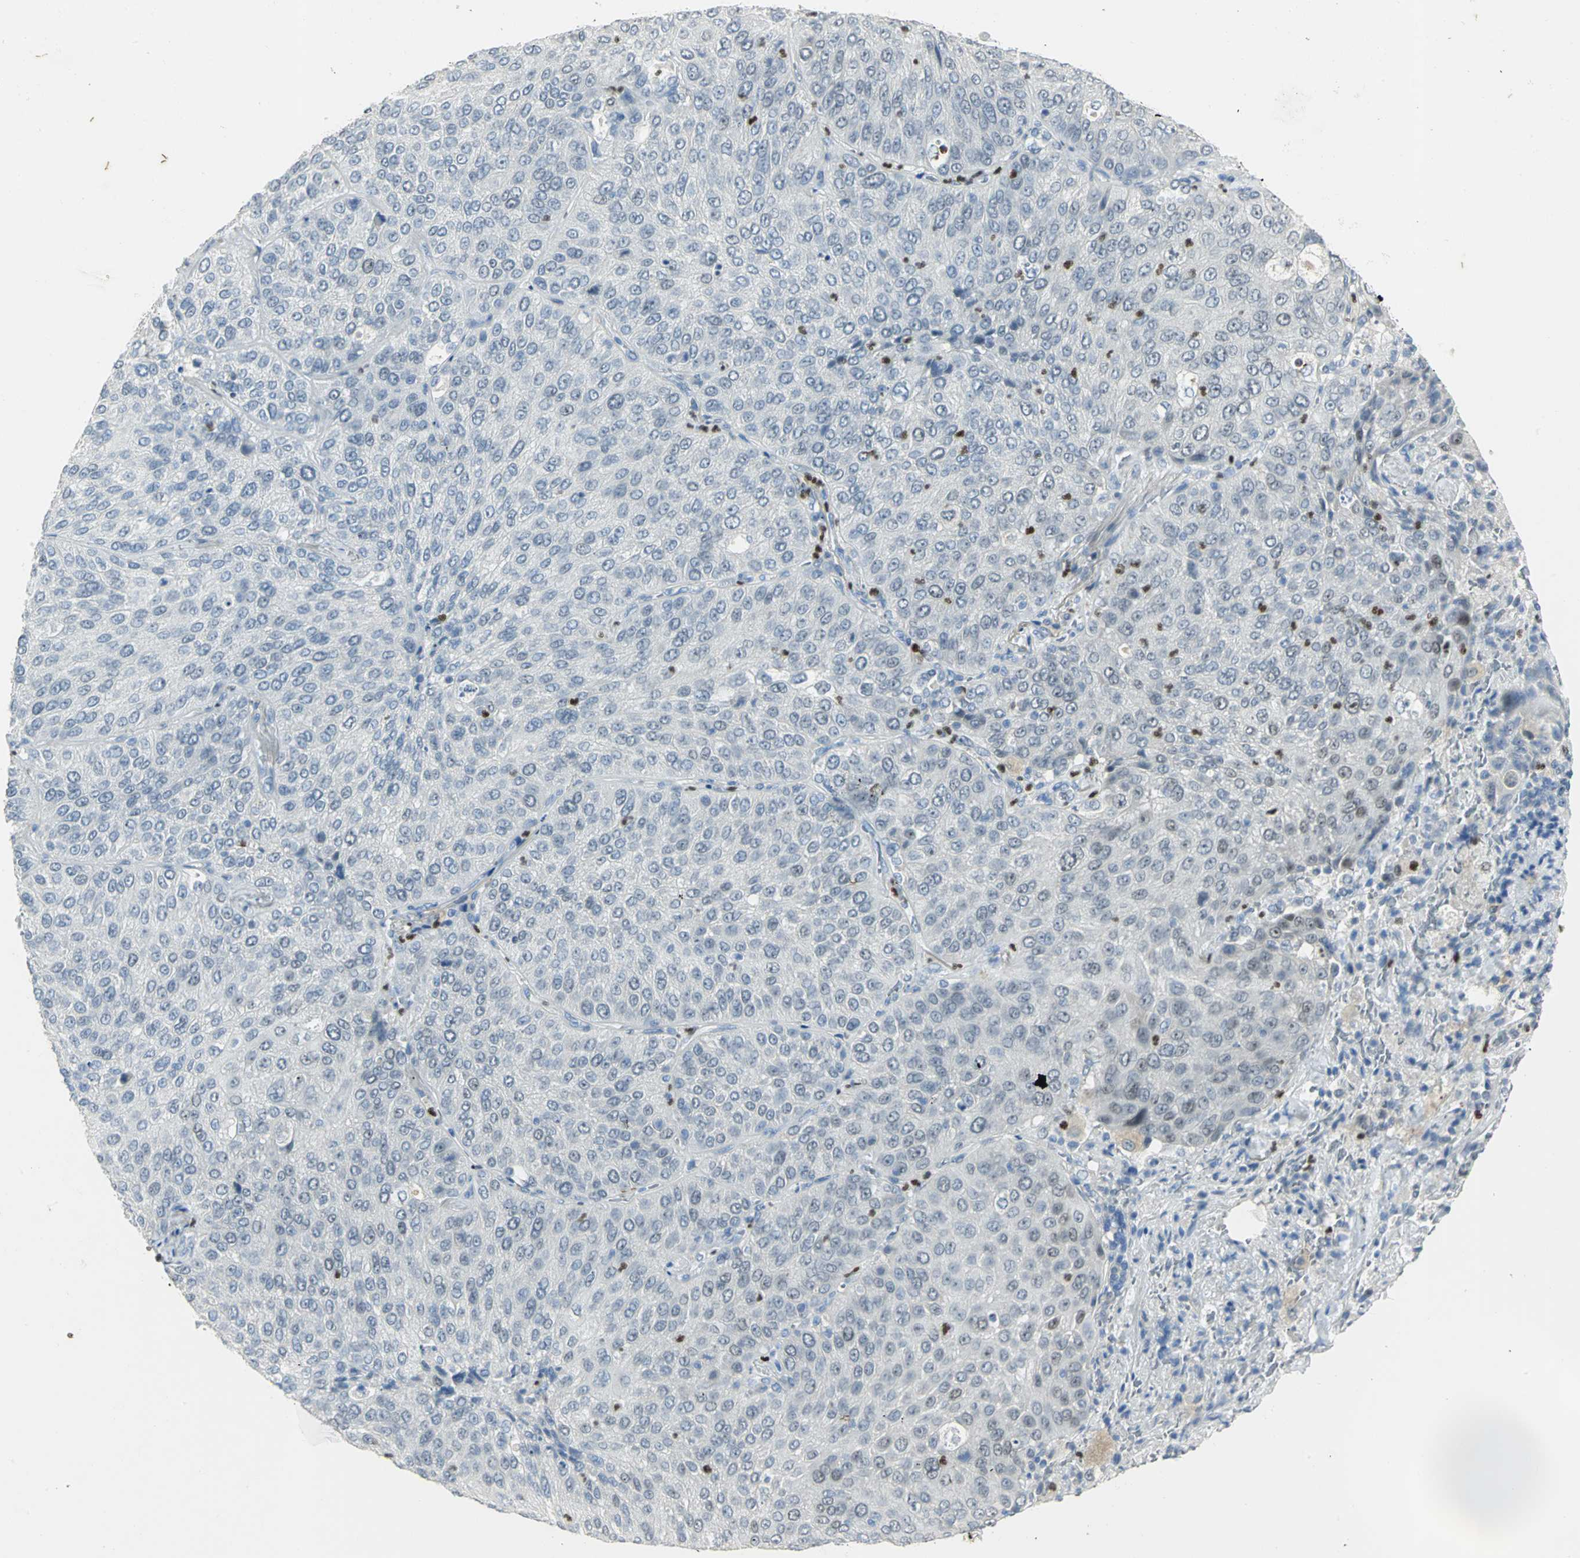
{"staining": {"intensity": "negative", "quantity": "none", "location": "none"}, "tissue": "lung cancer", "cell_type": "Tumor cells", "image_type": "cancer", "snomed": [{"axis": "morphology", "description": "Squamous cell carcinoma, NOS"}, {"axis": "topography", "description": "Lung"}], "caption": "This is a photomicrograph of immunohistochemistry (IHC) staining of squamous cell carcinoma (lung), which shows no positivity in tumor cells. (Stains: DAB IHC with hematoxylin counter stain, Microscopy: brightfield microscopy at high magnification).", "gene": "BCL6", "patient": {"sex": "male", "age": 54}}